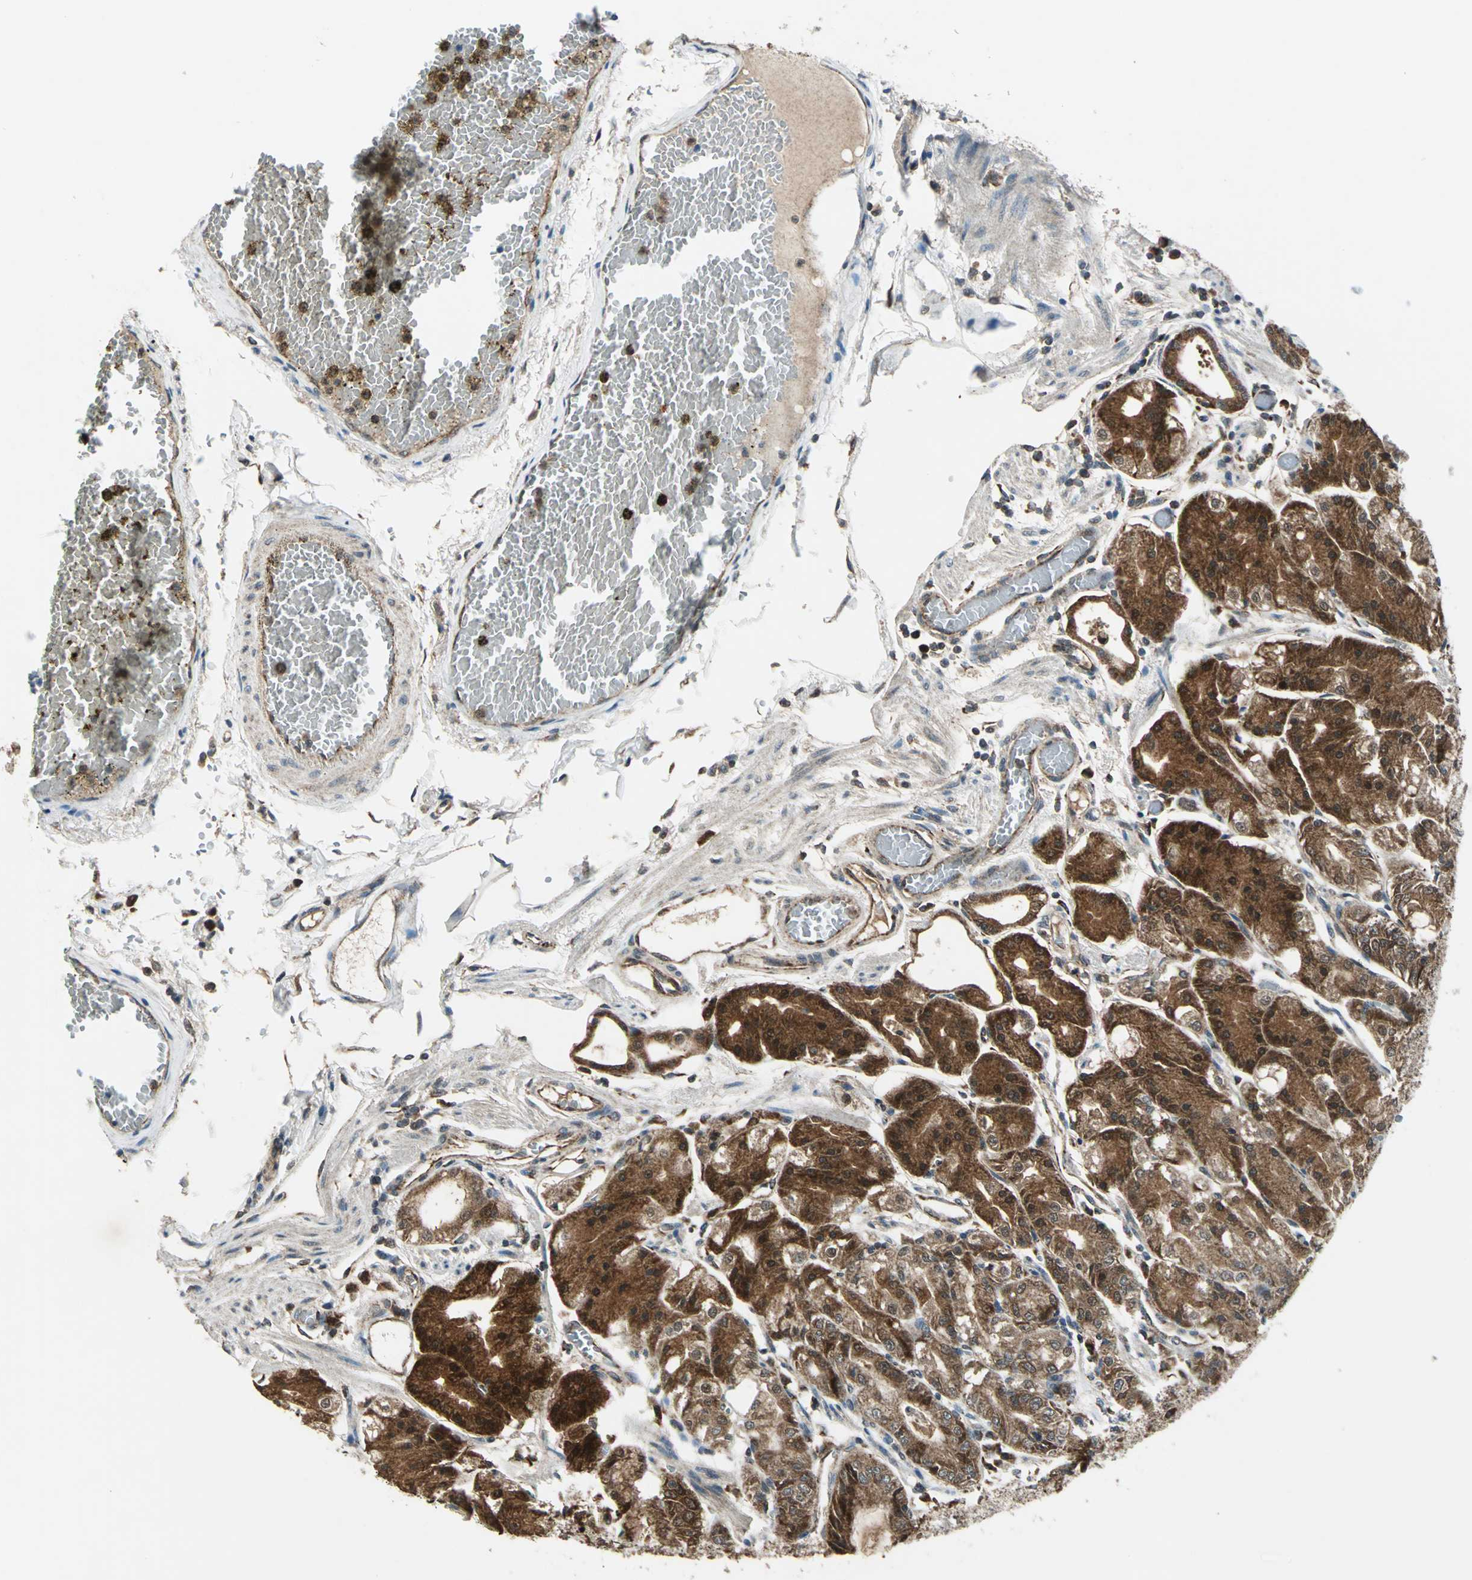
{"staining": {"intensity": "strong", "quantity": ">75%", "location": "cytoplasmic/membranous,nuclear"}, "tissue": "stomach", "cell_type": "Glandular cells", "image_type": "normal", "snomed": [{"axis": "morphology", "description": "Normal tissue, NOS"}, {"axis": "topography", "description": "Stomach, lower"}], "caption": "Protein expression analysis of normal human stomach reveals strong cytoplasmic/membranous,nuclear positivity in about >75% of glandular cells.", "gene": "NUDT2", "patient": {"sex": "male", "age": 71}}